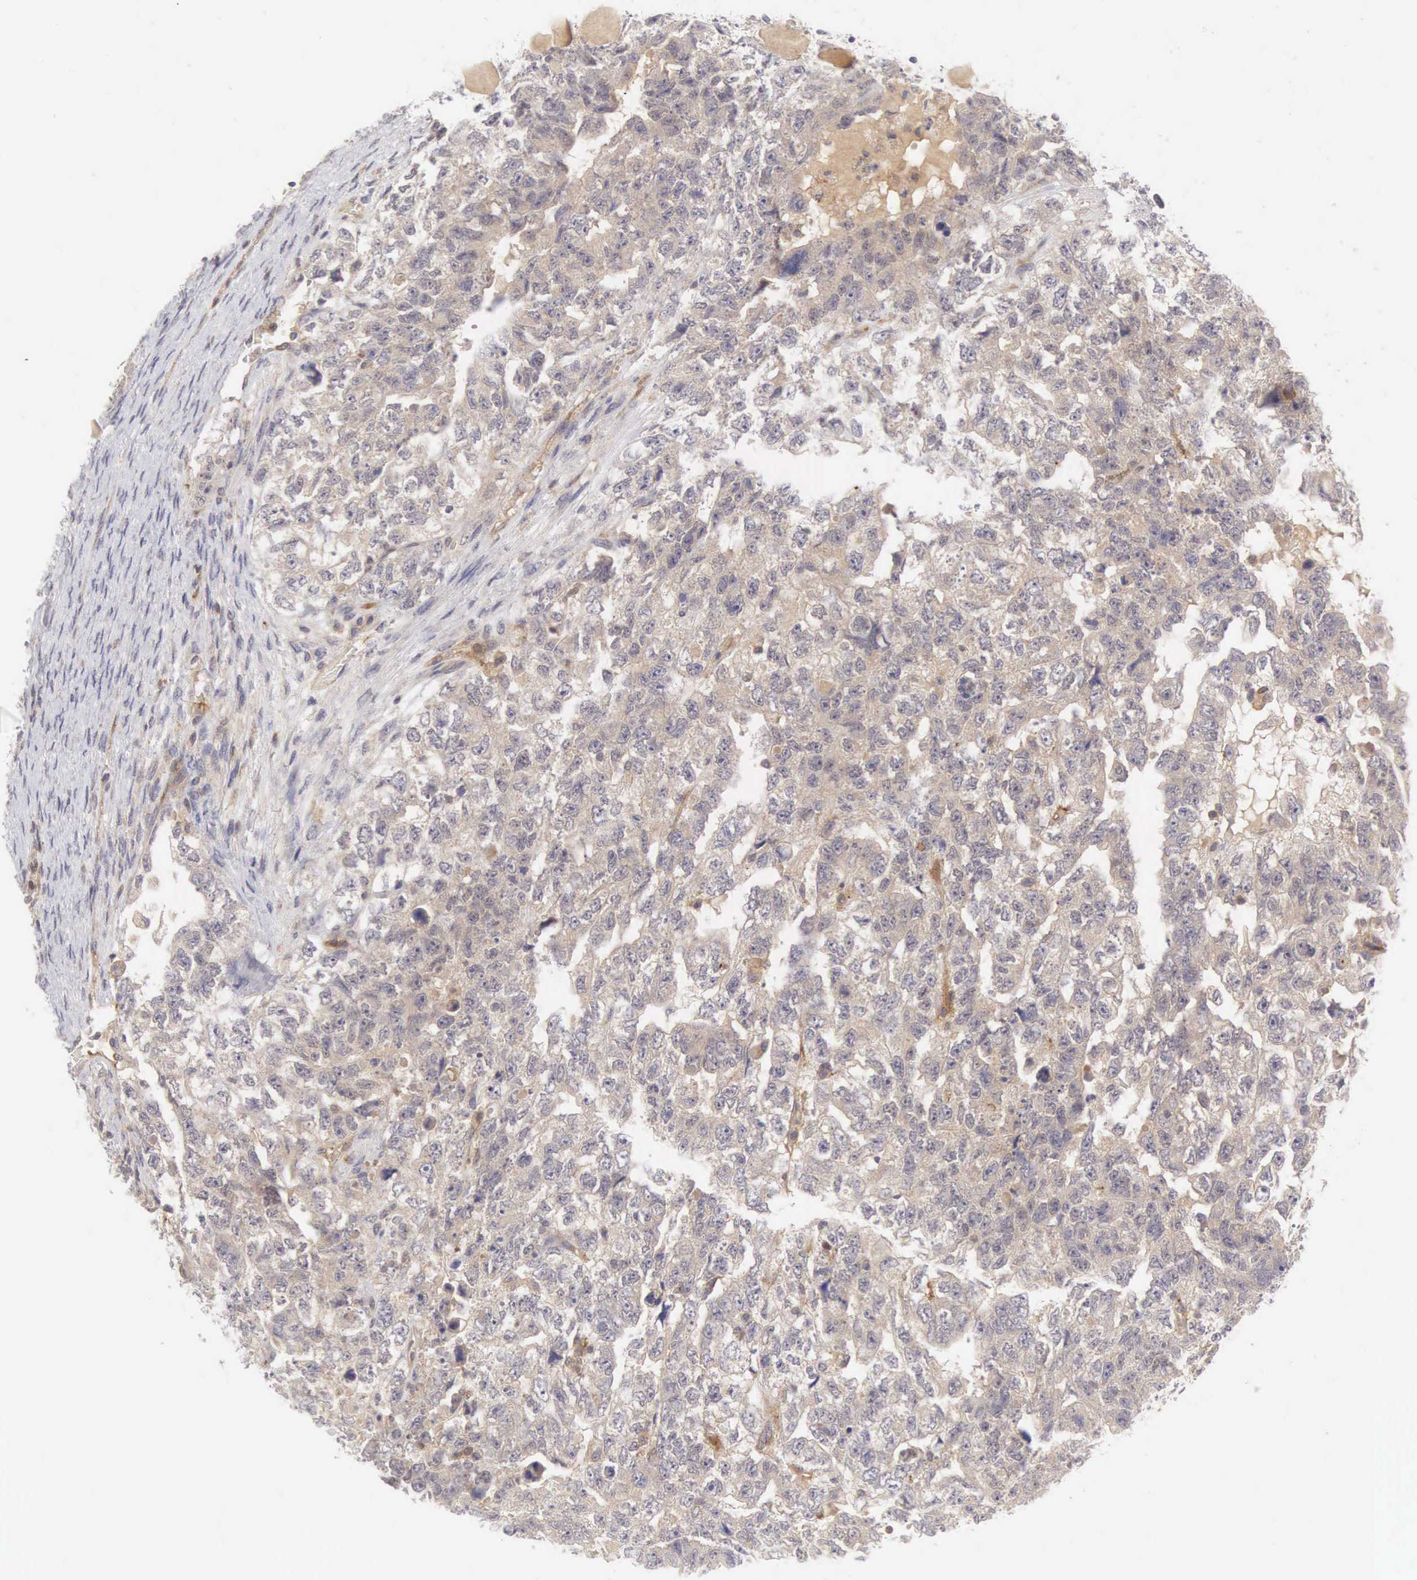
{"staining": {"intensity": "weak", "quantity": ">75%", "location": "cytoplasmic/membranous"}, "tissue": "testis cancer", "cell_type": "Tumor cells", "image_type": "cancer", "snomed": [{"axis": "morphology", "description": "Carcinoma, Embryonal, NOS"}, {"axis": "topography", "description": "Testis"}], "caption": "IHC of testis embryonal carcinoma shows low levels of weak cytoplasmic/membranous expression in about >75% of tumor cells.", "gene": "CD1A", "patient": {"sex": "male", "age": 36}}